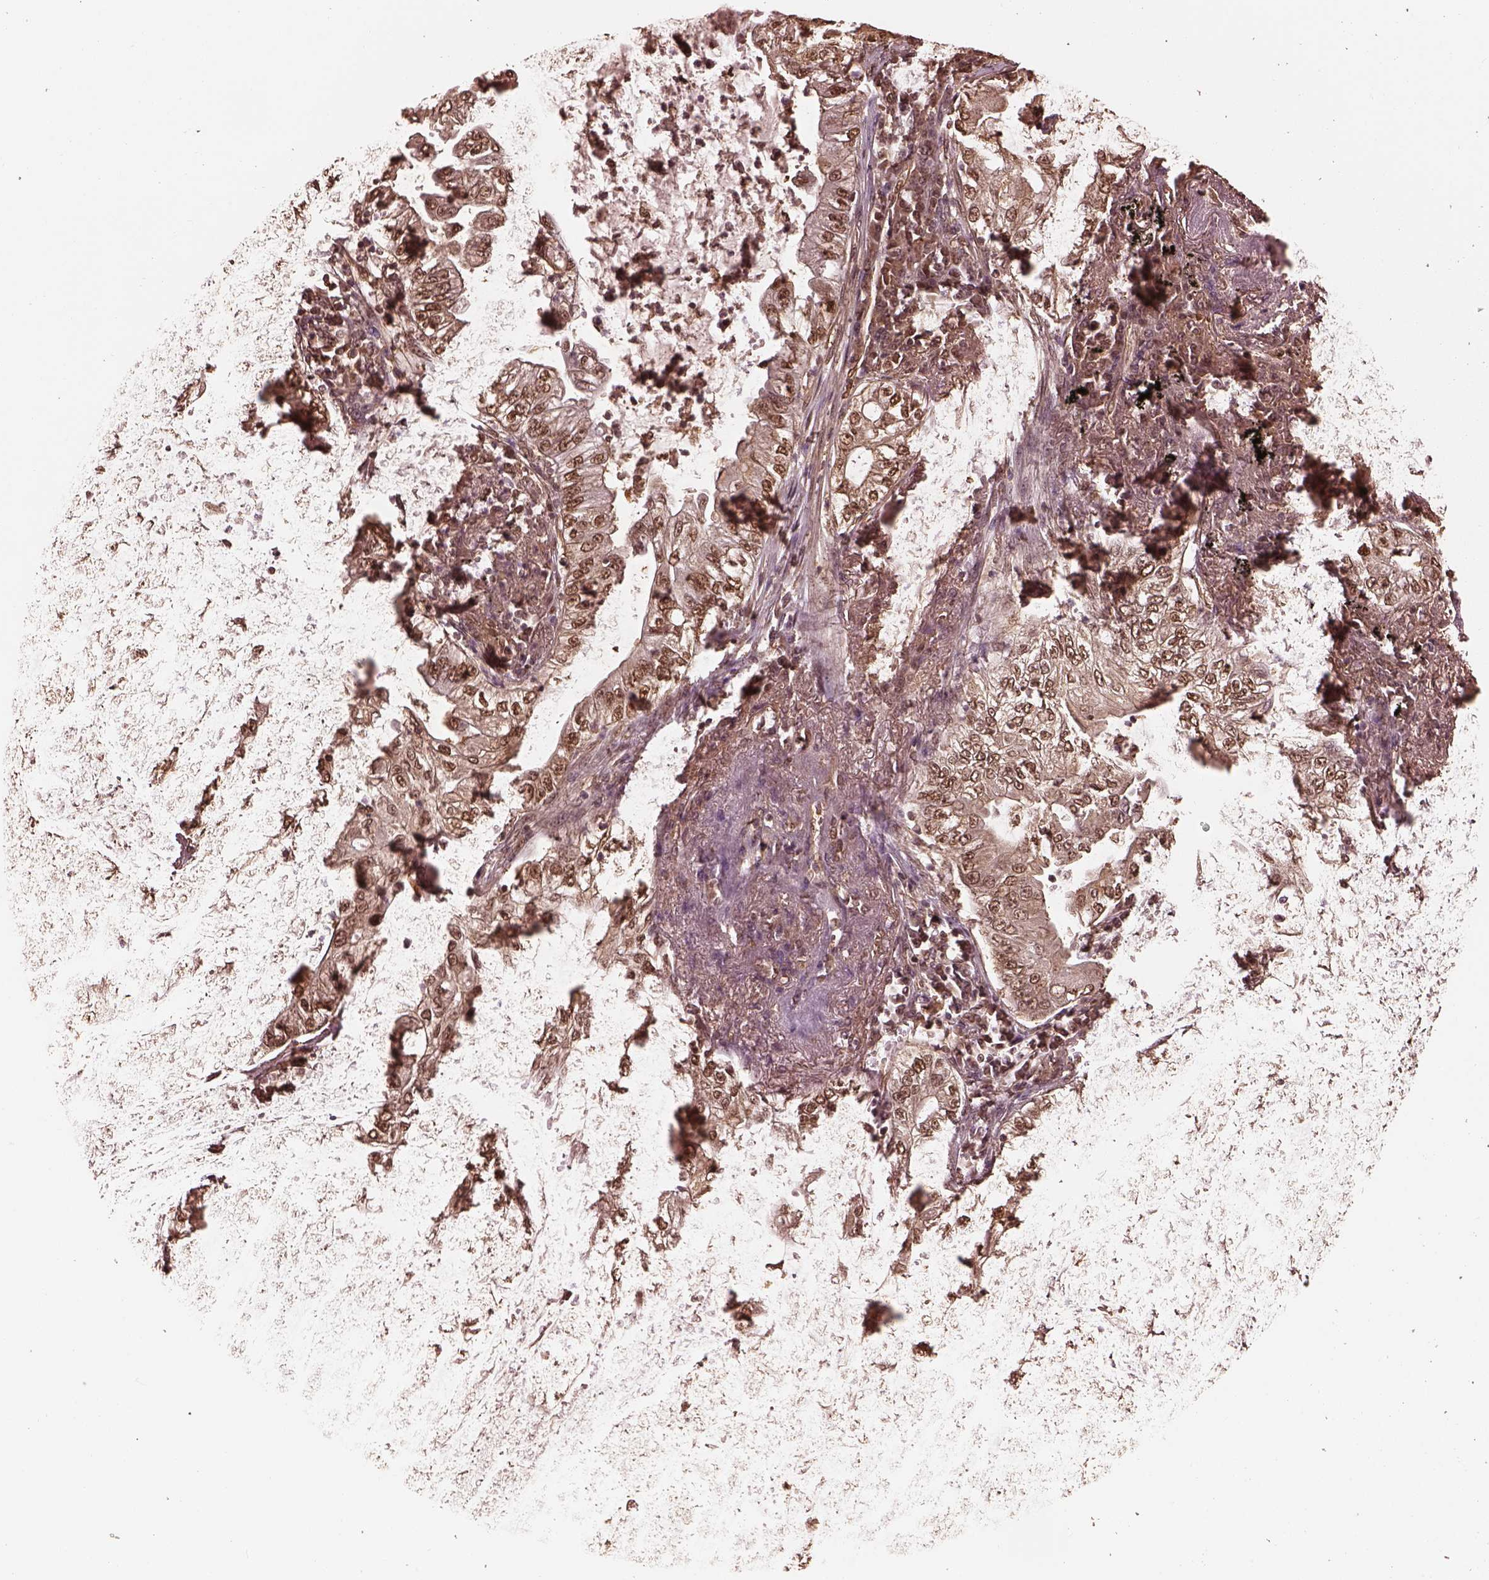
{"staining": {"intensity": "moderate", "quantity": "25%-75%", "location": "cytoplasmic/membranous,nuclear"}, "tissue": "lung cancer", "cell_type": "Tumor cells", "image_type": "cancer", "snomed": [{"axis": "morphology", "description": "Adenocarcinoma, NOS"}, {"axis": "topography", "description": "Lung"}], "caption": "A high-resolution photomicrograph shows IHC staining of adenocarcinoma (lung), which reveals moderate cytoplasmic/membranous and nuclear staining in about 25%-75% of tumor cells.", "gene": "PSMC5", "patient": {"sex": "female", "age": 73}}